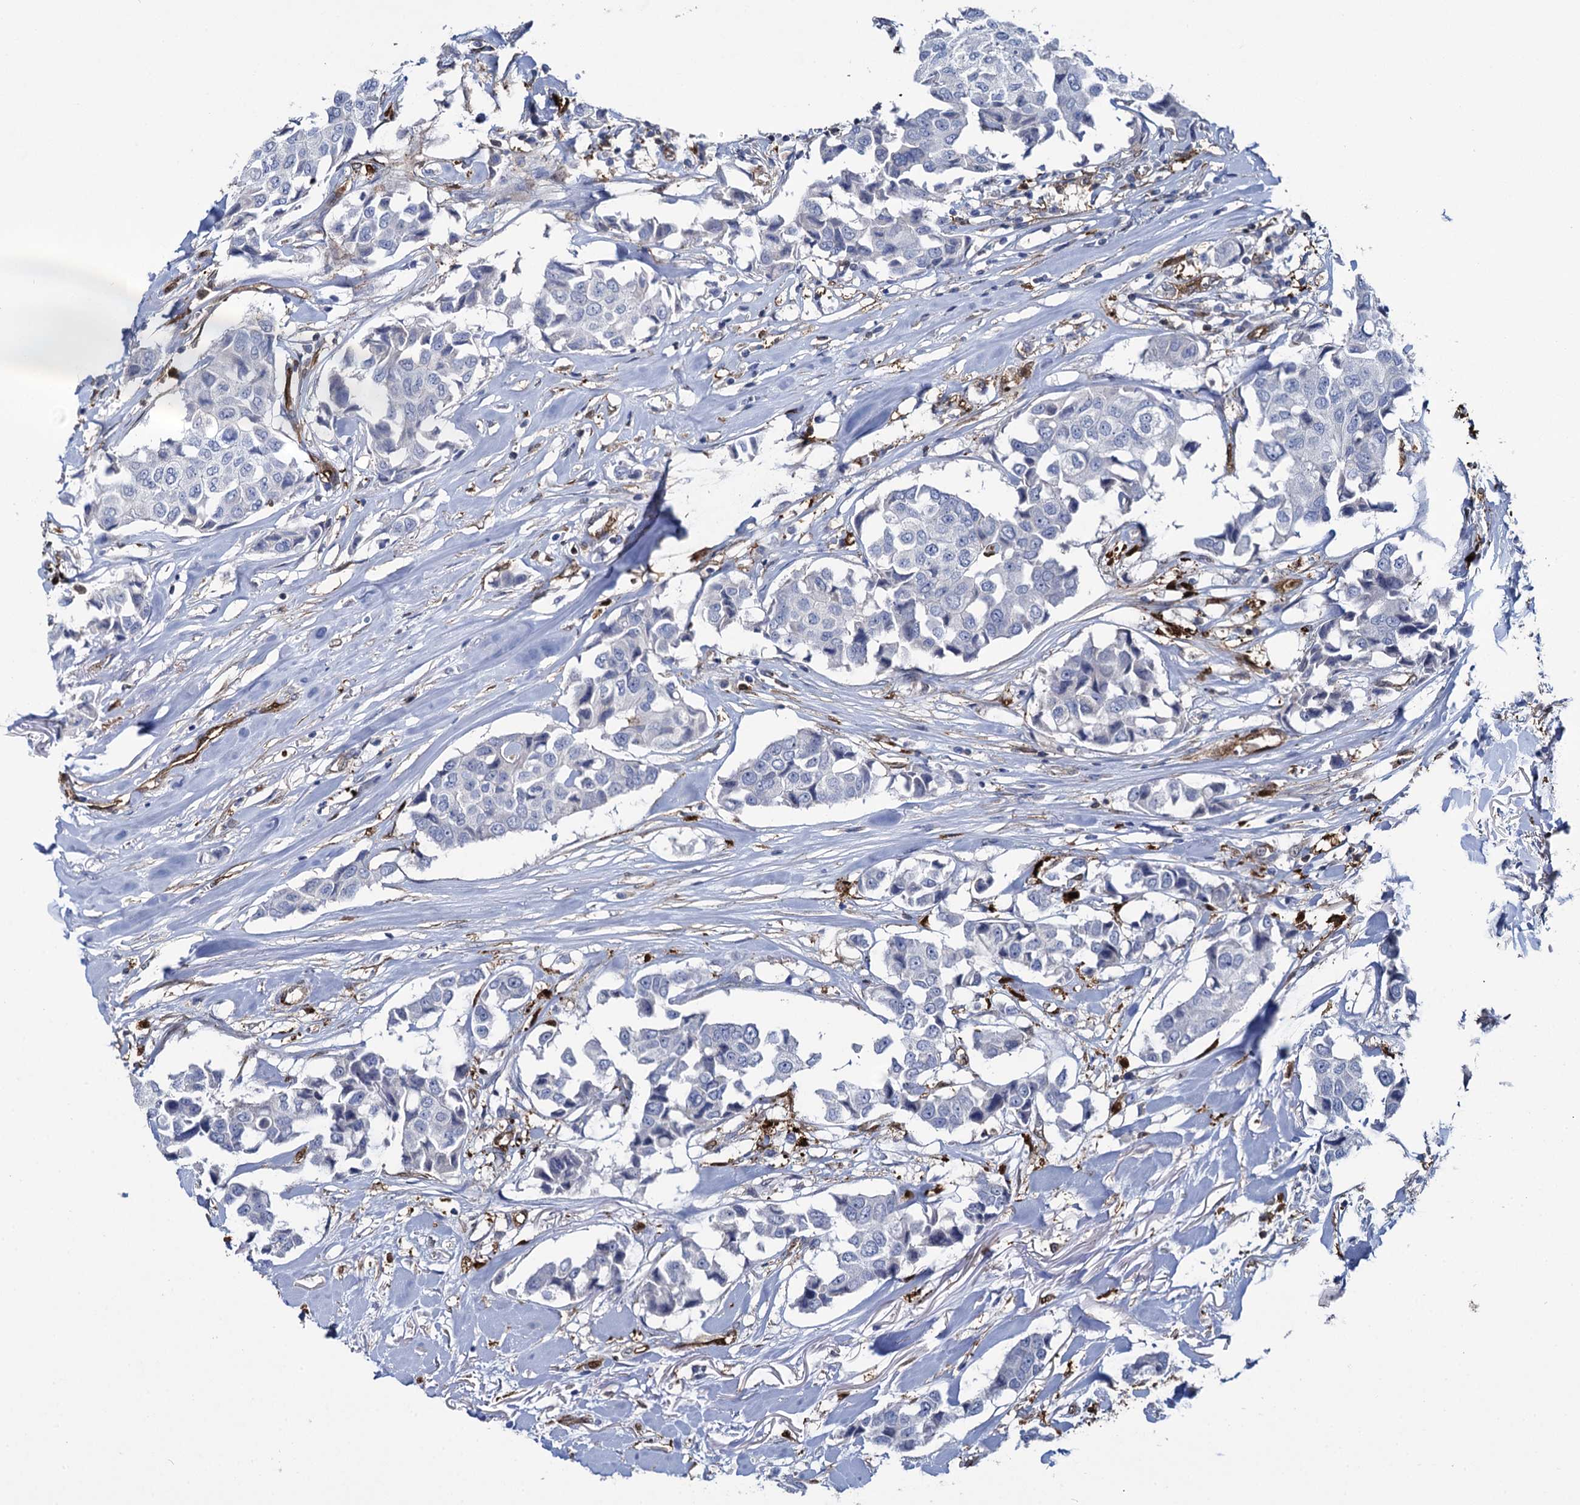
{"staining": {"intensity": "negative", "quantity": "none", "location": "none"}, "tissue": "breast cancer", "cell_type": "Tumor cells", "image_type": "cancer", "snomed": [{"axis": "morphology", "description": "Duct carcinoma"}, {"axis": "topography", "description": "Breast"}], "caption": "High power microscopy histopathology image of an IHC histopathology image of infiltrating ductal carcinoma (breast), revealing no significant staining in tumor cells.", "gene": "FABP5", "patient": {"sex": "female", "age": 80}}